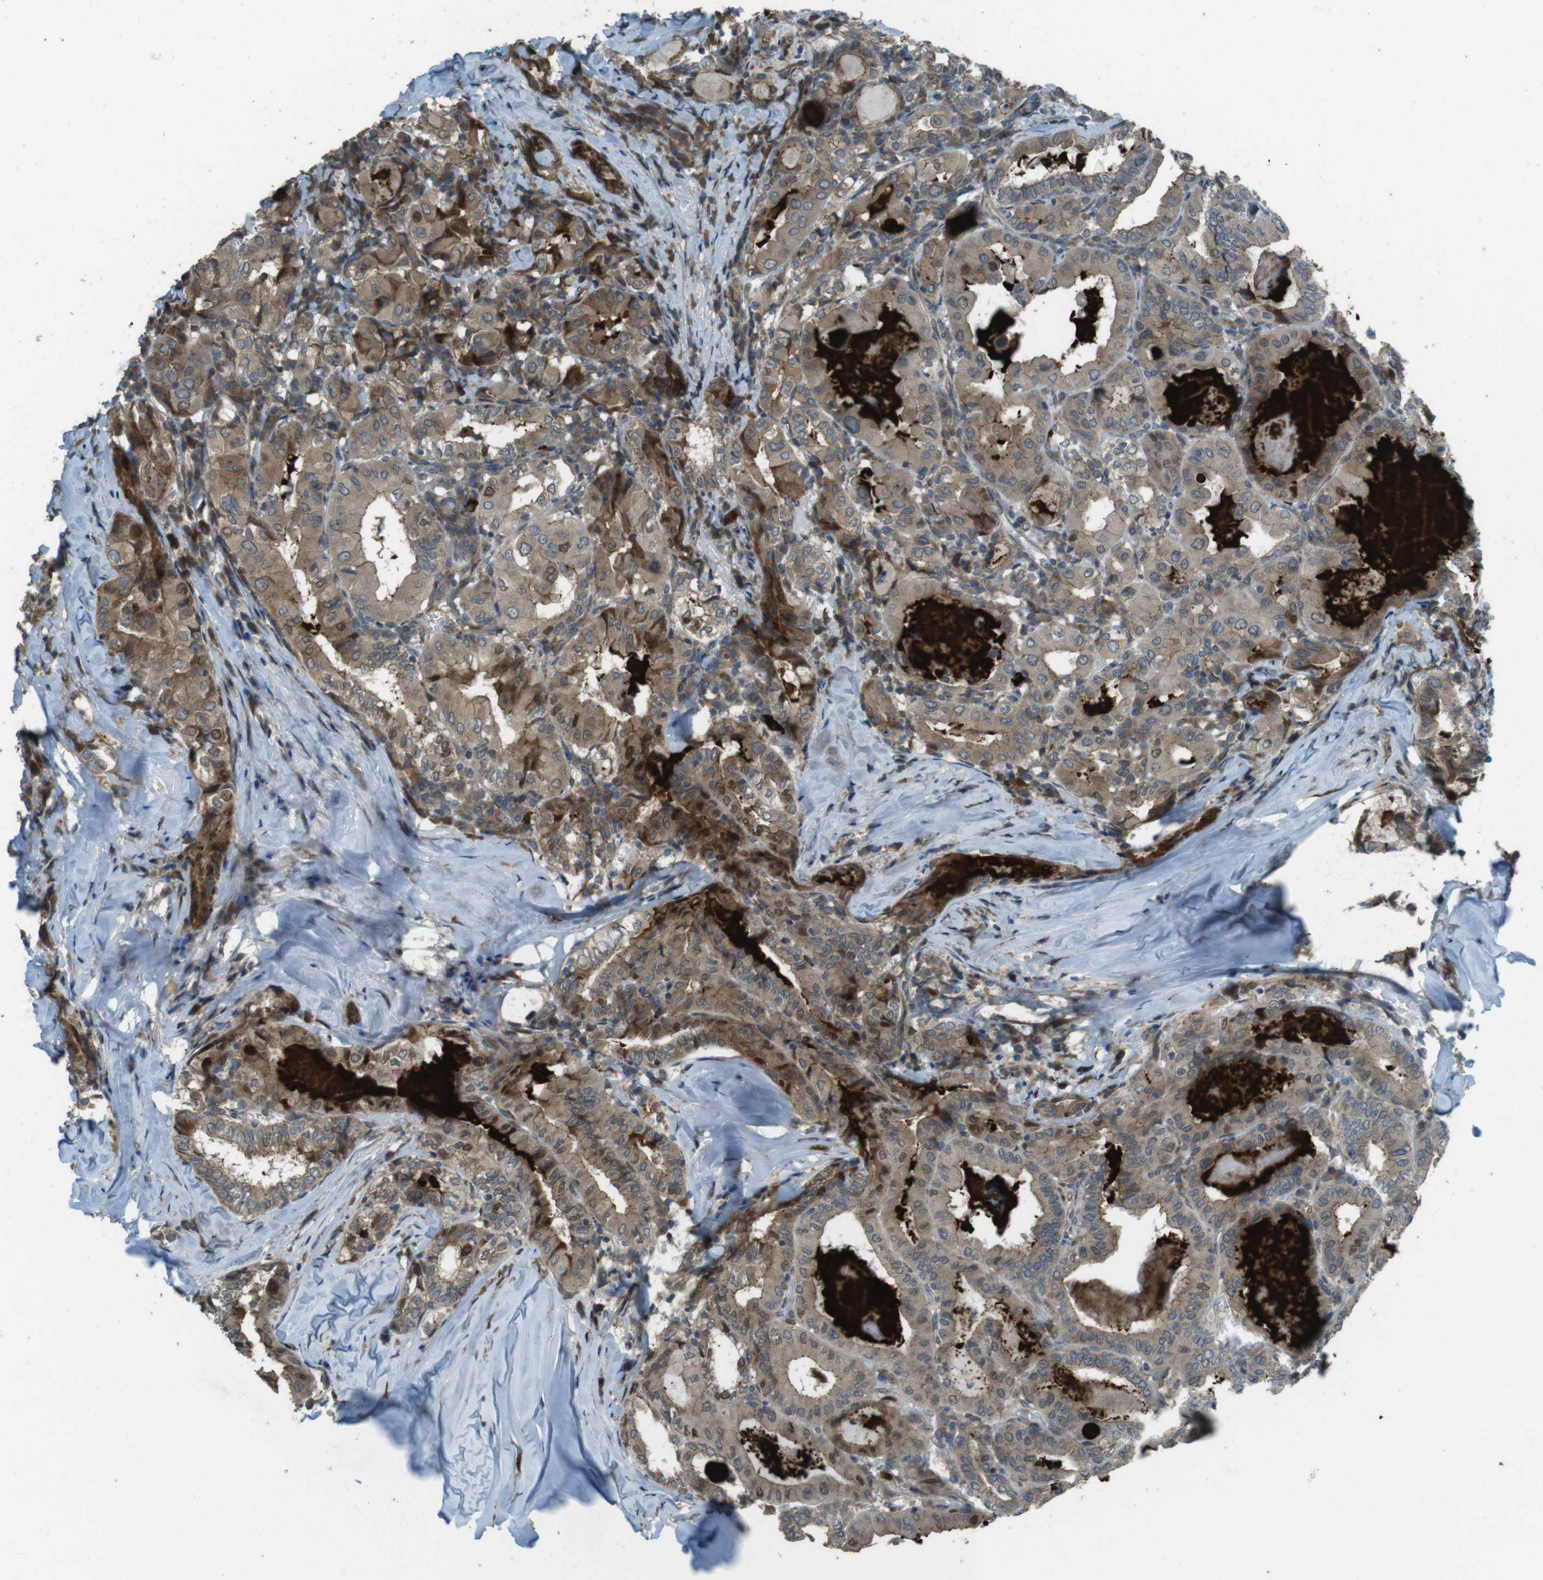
{"staining": {"intensity": "moderate", "quantity": ">75%", "location": "cytoplasmic/membranous"}, "tissue": "thyroid cancer", "cell_type": "Tumor cells", "image_type": "cancer", "snomed": [{"axis": "morphology", "description": "Papillary adenocarcinoma, NOS"}, {"axis": "topography", "description": "Thyroid gland"}], "caption": "About >75% of tumor cells in human thyroid cancer (papillary adenocarcinoma) demonstrate moderate cytoplasmic/membranous protein expression as visualized by brown immunohistochemical staining.", "gene": "ZNF330", "patient": {"sex": "female", "age": 42}}